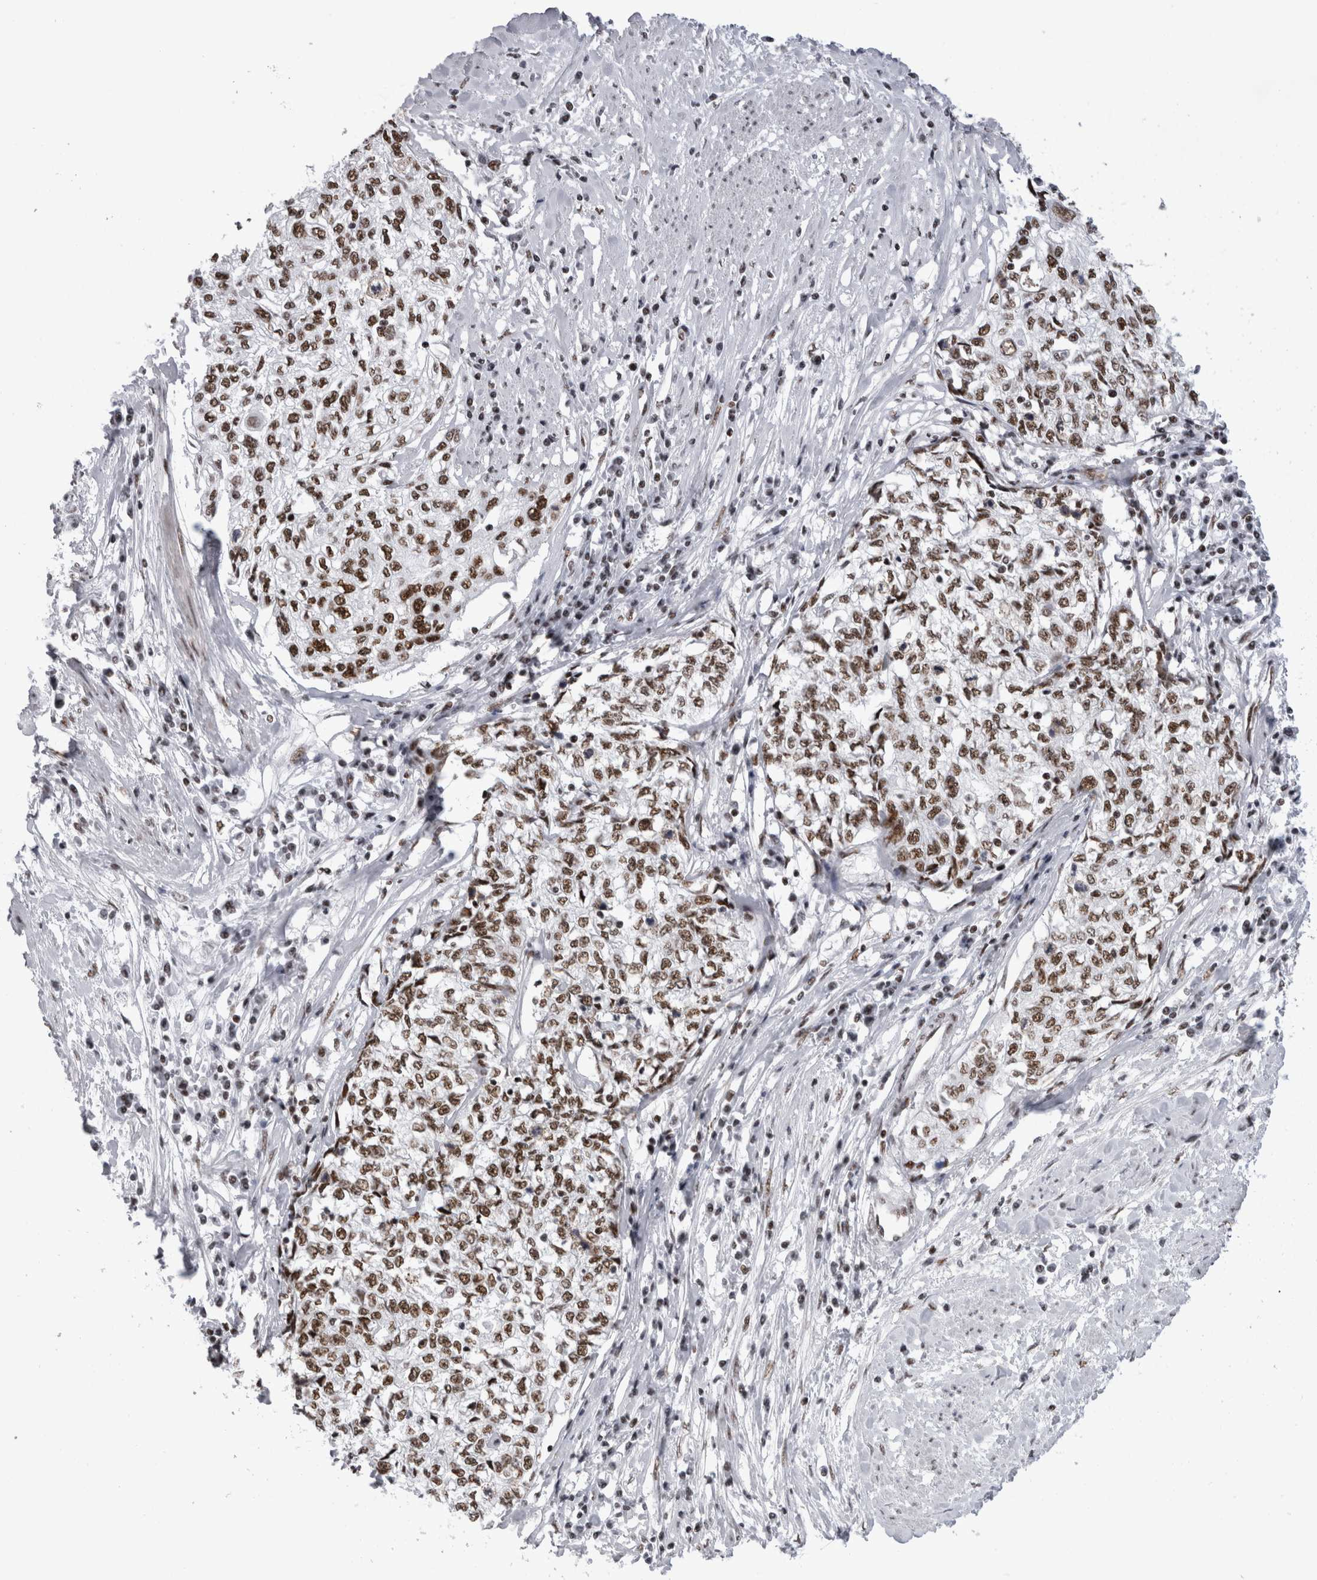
{"staining": {"intensity": "moderate", "quantity": ">75%", "location": "nuclear"}, "tissue": "cervical cancer", "cell_type": "Tumor cells", "image_type": "cancer", "snomed": [{"axis": "morphology", "description": "Squamous cell carcinoma, NOS"}, {"axis": "topography", "description": "Cervix"}], "caption": "This photomicrograph exhibits immunohistochemistry (IHC) staining of cervical cancer (squamous cell carcinoma), with medium moderate nuclear positivity in about >75% of tumor cells.", "gene": "CDK11A", "patient": {"sex": "female", "age": 57}}